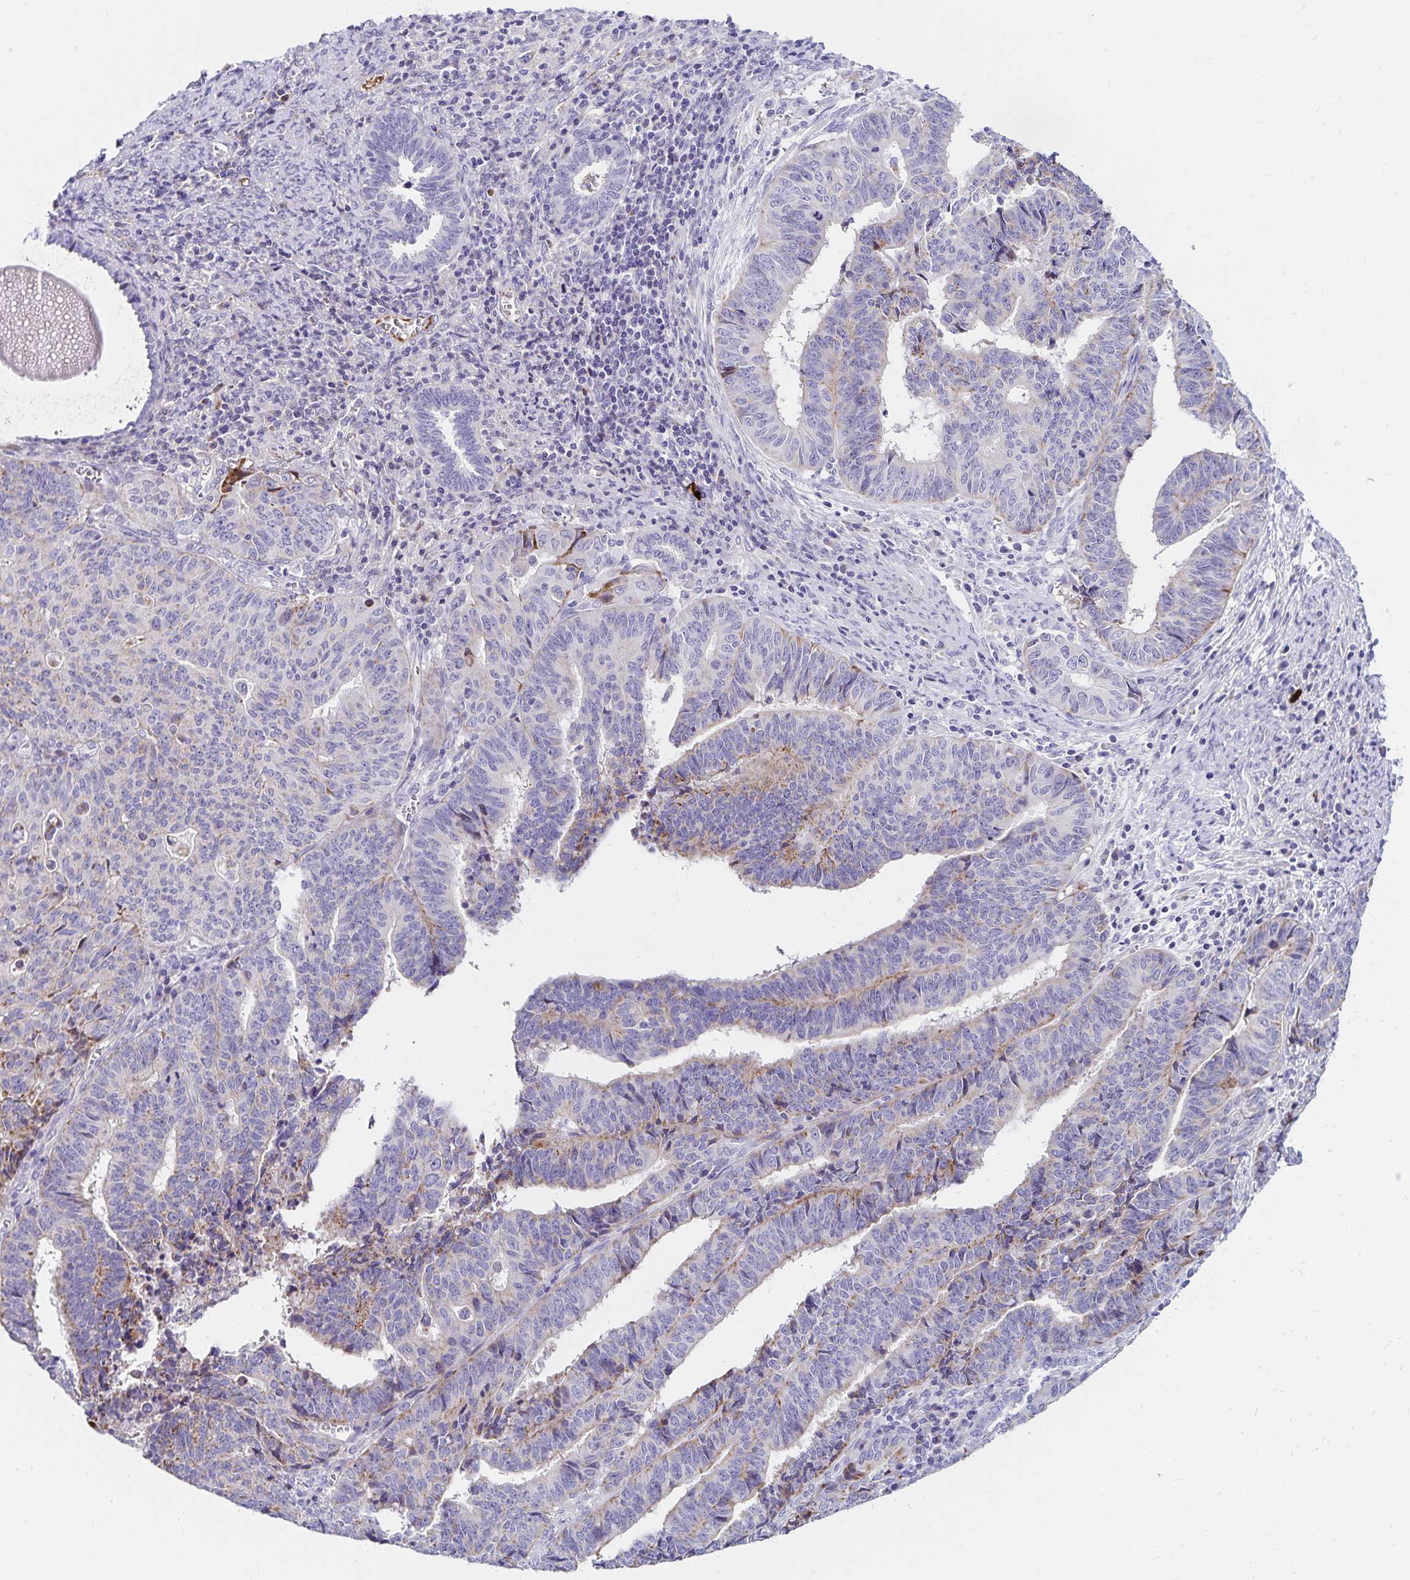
{"staining": {"intensity": "weak", "quantity": "<25%", "location": "cytoplasmic/membranous"}, "tissue": "endometrial cancer", "cell_type": "Tumor cells", "image_type": "cancer", "snomed": [{"axis": "morphology", "description": "Adenocarcinoma, NOS"}, {"axis": "topography", "description": "Endometrium"}], "caption": "High magnification brightfield microscopy of endometrial cancer (adenocarcinoma) stained with DAB (brown) and counterstained with hematoxylin (blue): tumor cells show no significant staining. (Stains: DAB IHC with hematoxylin counter stain, Microscopy: brightfield microscopy at high magnification).", "gene": "NECAP1", "patient": {"sex": "female", "age": 65}}